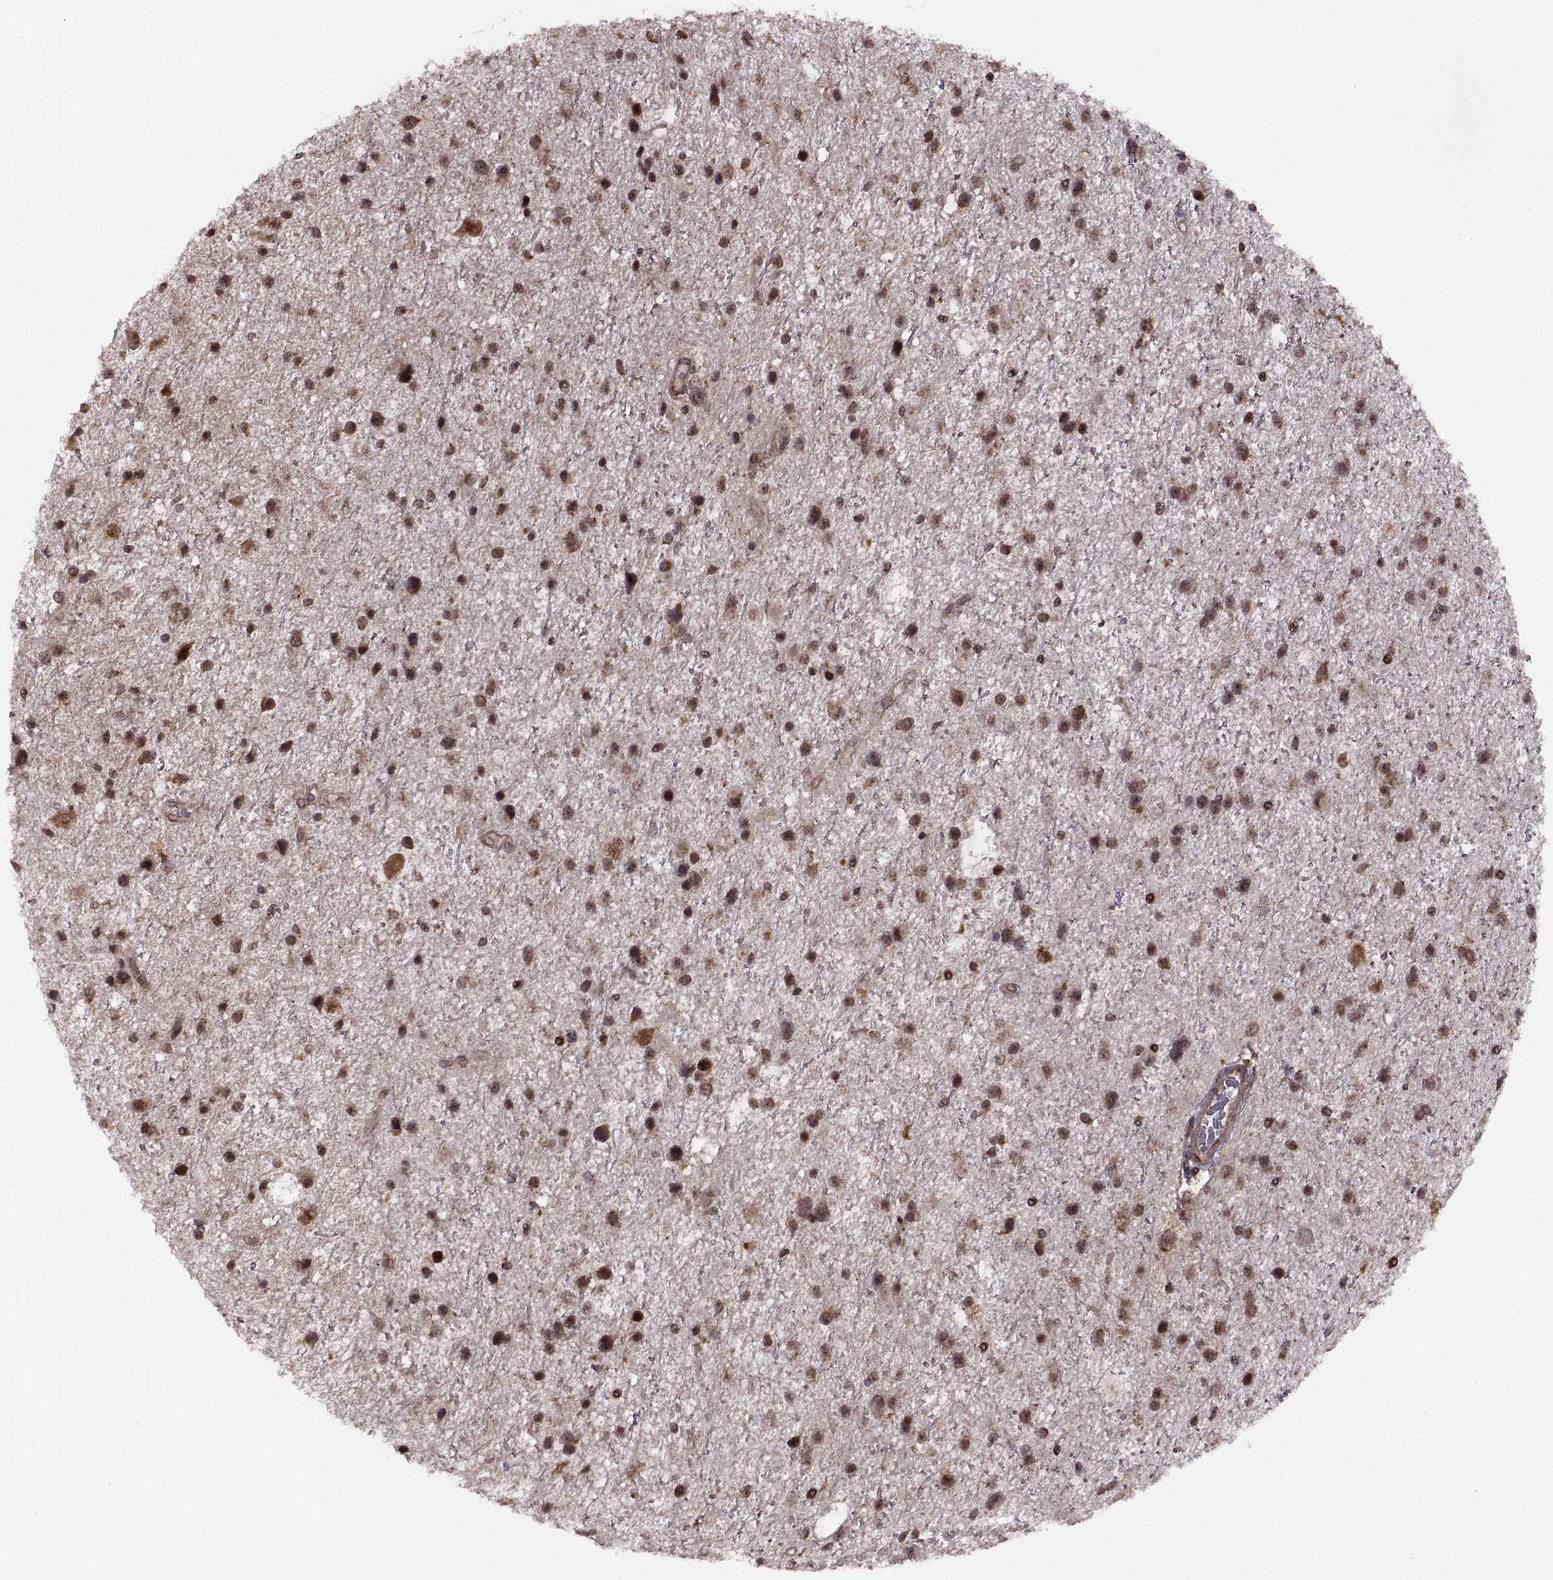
{"staining": {"intensity": "moderate", "quantity": ">75%", "location": "cytoplasmic/membranous,nuclear"}, "tissue": "glioma", "cell_type": "Tumor cells", "image_type": "cancer", "snomed": [{"axis": "morphology", "description": "Glioma, malignant, Low grade"}, {"axis": "topography", "description": "Brain"}], "caption": "Immunohistochemical staining of malignant low-grade glioma displays medium levels of moderate cytoplasmic/membranous and nuclear staining in about >75% of tumor cells.", "gene": "PTOV1", "patient": {"sex": "female", "age": 32}}